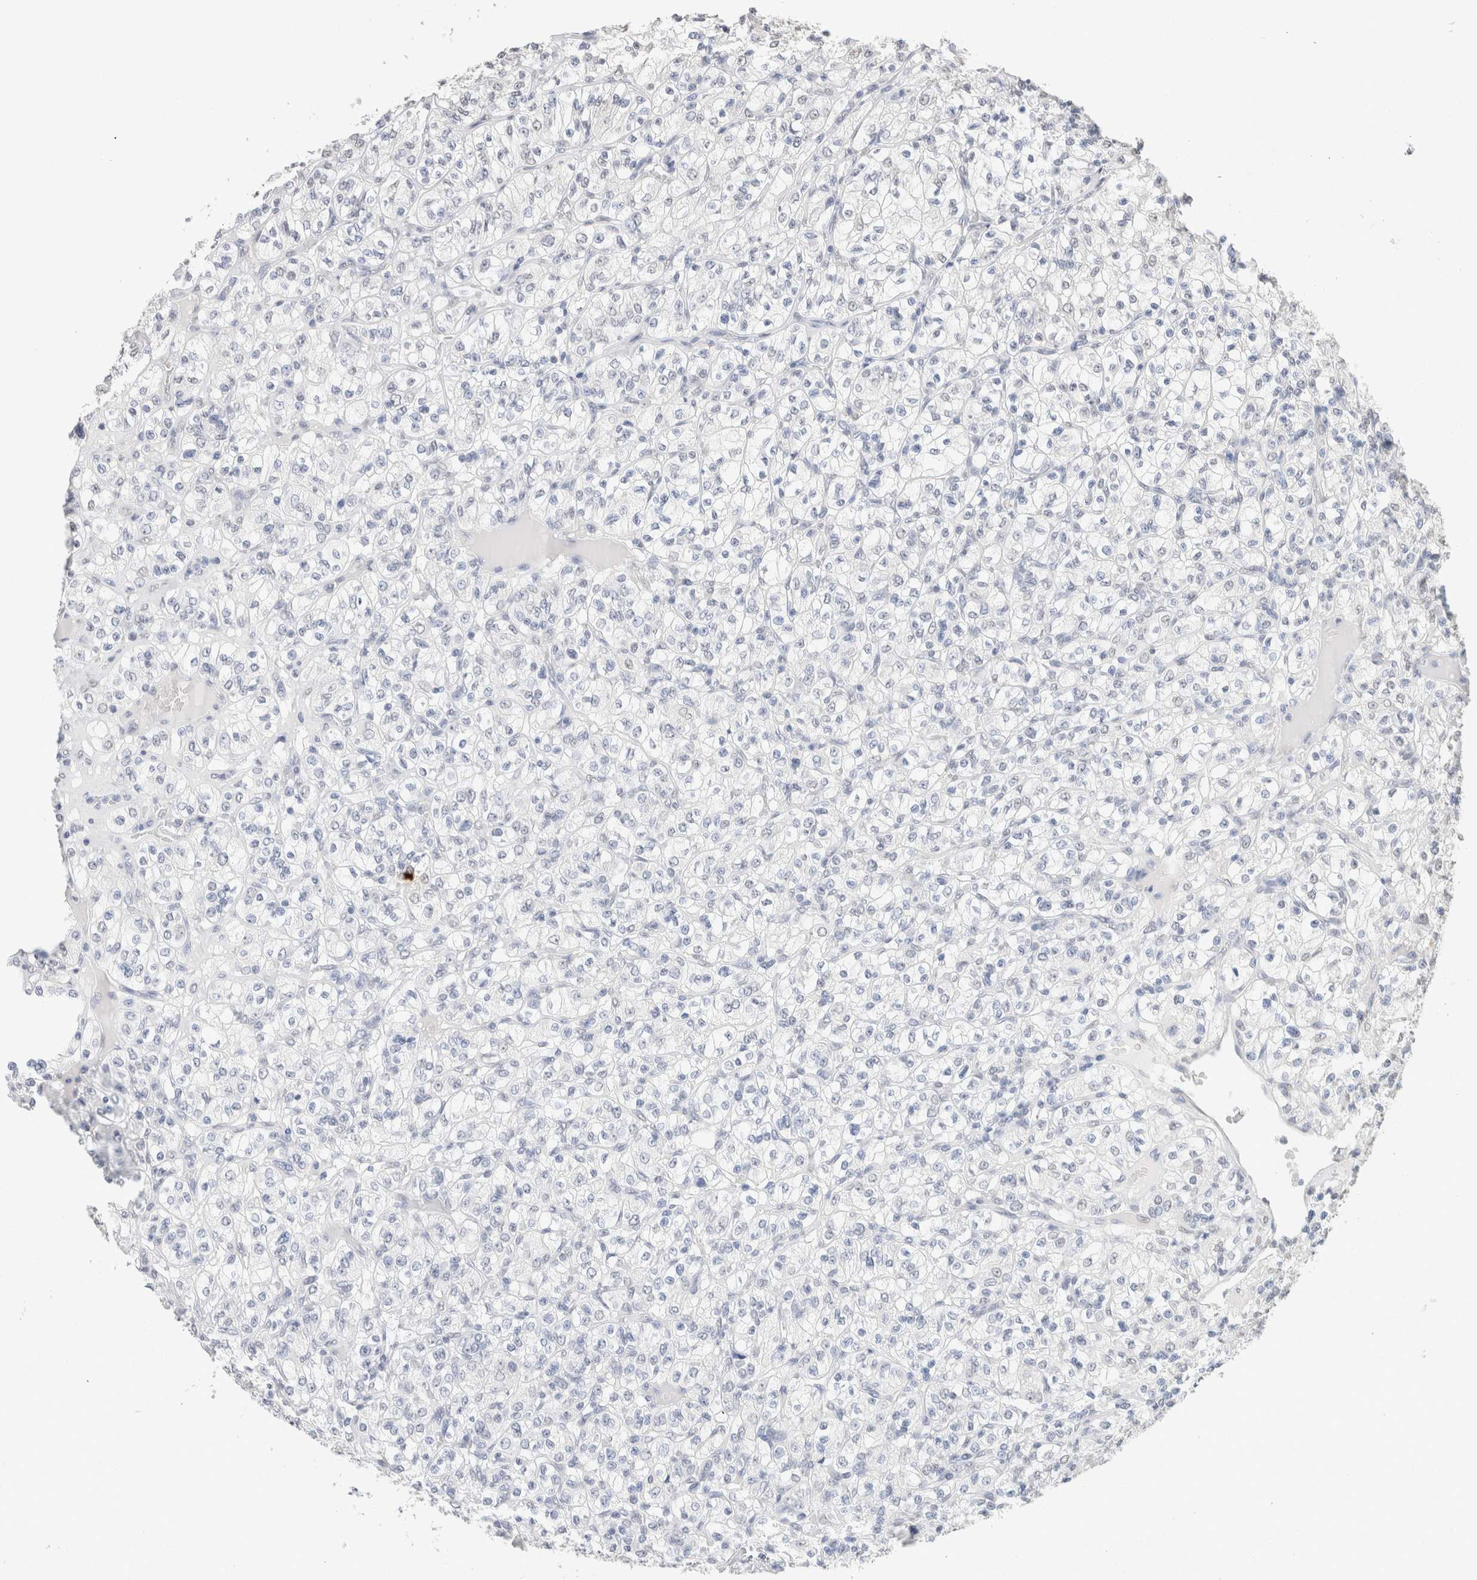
{"staining": {"intensity": "negative", "quantity": "none", "location": "none"}, "tissue": "renal cancer", "cell_type": "Tumor cells", "image_type": "cancer", "snomed": [{"axis": "morphology", "description": "Normal tissue, NOS"}, {"axis": "morphology", "description": "Adenocarcinoma, NOS"}, {"axis": "topography", "description": "Kidney"}], "caption": "A histopathology image of renal adenocarcinoma stained for a protein shows no brown staining in tumor cells. (DAB (3,3'-diaminobenzidine) immunohistochemistry (IHC), high magnification).", "gene": "CD80", "patient": {"sex": "female", "age": 72}}